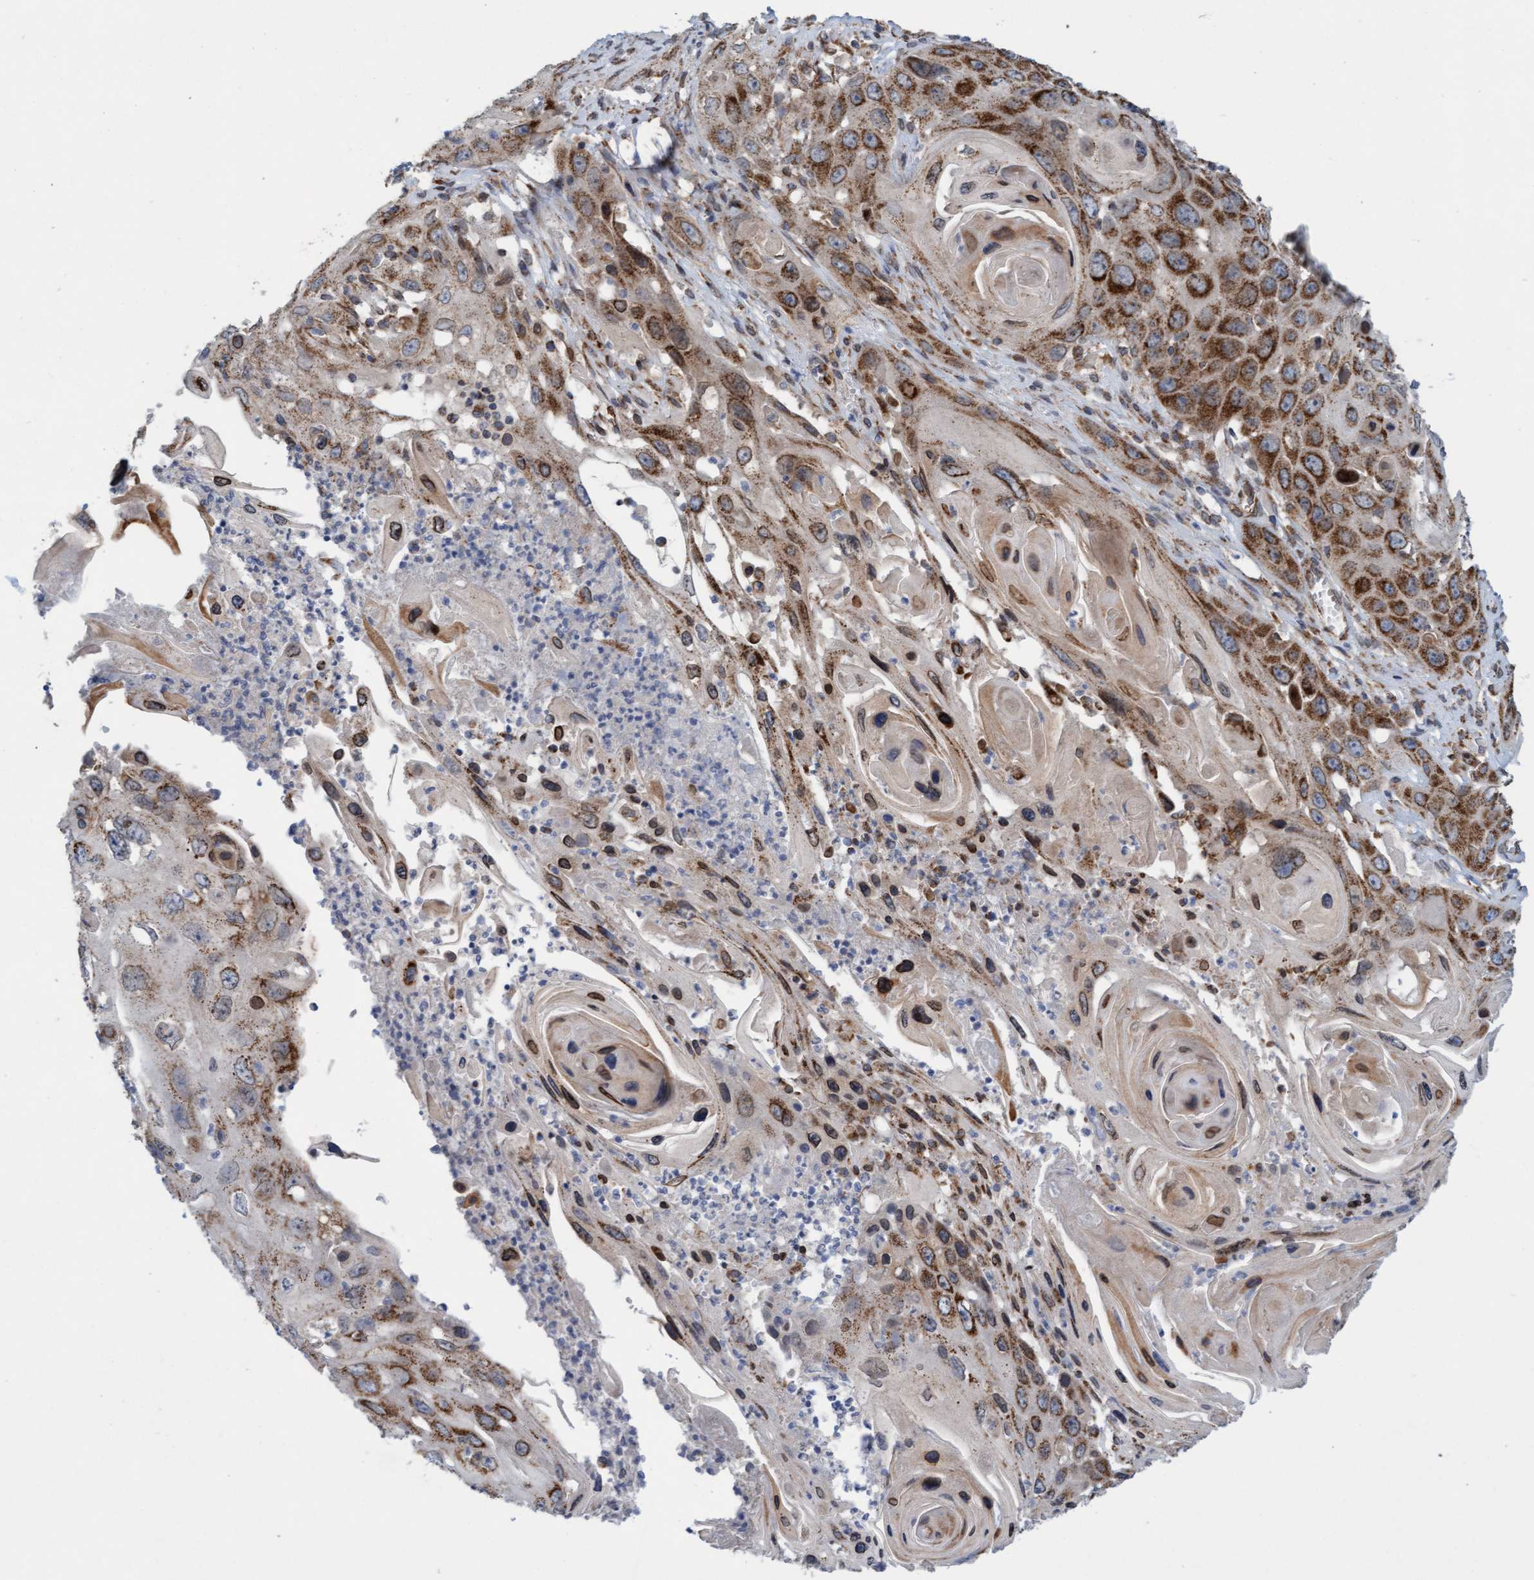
{"staining": {"intensity": "strong", "quantity": "25%-75%", "location": "cytoplasmic/membranous"}, "tissue": "skin cancer", "cell_type": "Tumor cells", "image_type": "cancer", "snomed": [{"axis": "morphology", "description": "Squamous cell carcinoma, NOS"}, {"axis": "topography", "description": "Skin"}], "caption": "Protein analysis of skin cancer (squamous cell carcinoma) tissue shows strong cytoplasmic/membranous positivity in about 25%-75% of tumor cells.", "gene": "MRPS23", "patient": {"sex": "male", "age": 55}}